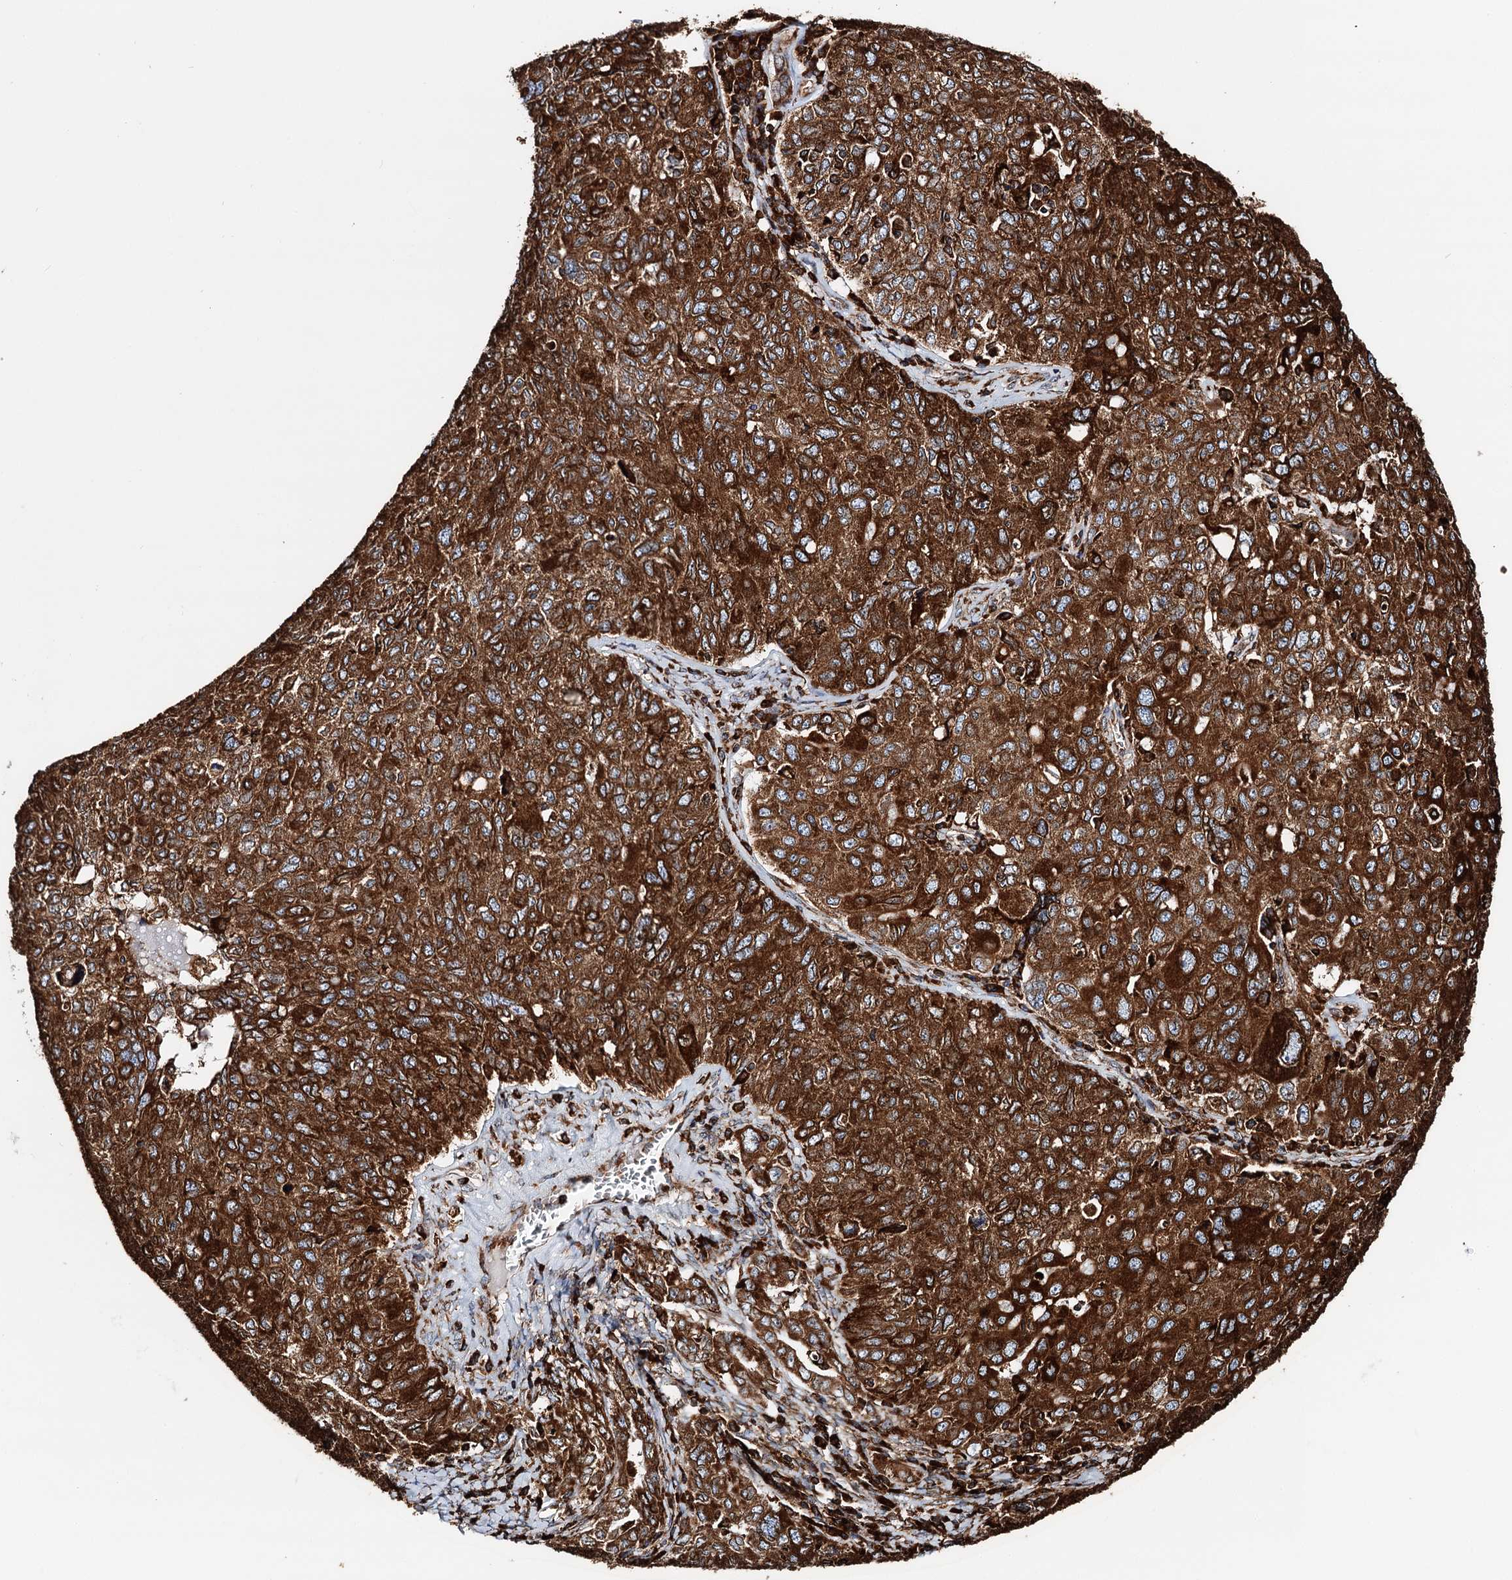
{"staining": {"intensity": "strong", "quantity": ">75%", "location": "cytoplasmic/membranous"}, "tissue": "ovarian cancer", "cell_type": "Tumor cells", "image_type": "cancer", "snomed": [{"axis": "morphology", "description": "Carcinoma, endometroid"}, {"axis": "topography", "description": "Ovary"}], "caption": "Ovarian endometroid carcinoma stained with IHC reveals strong cytoplasmic/membranous positivity in about >75% of tumor cells.", "gene": "ERP29", "patient": {"sex": "female", "age": 62}}